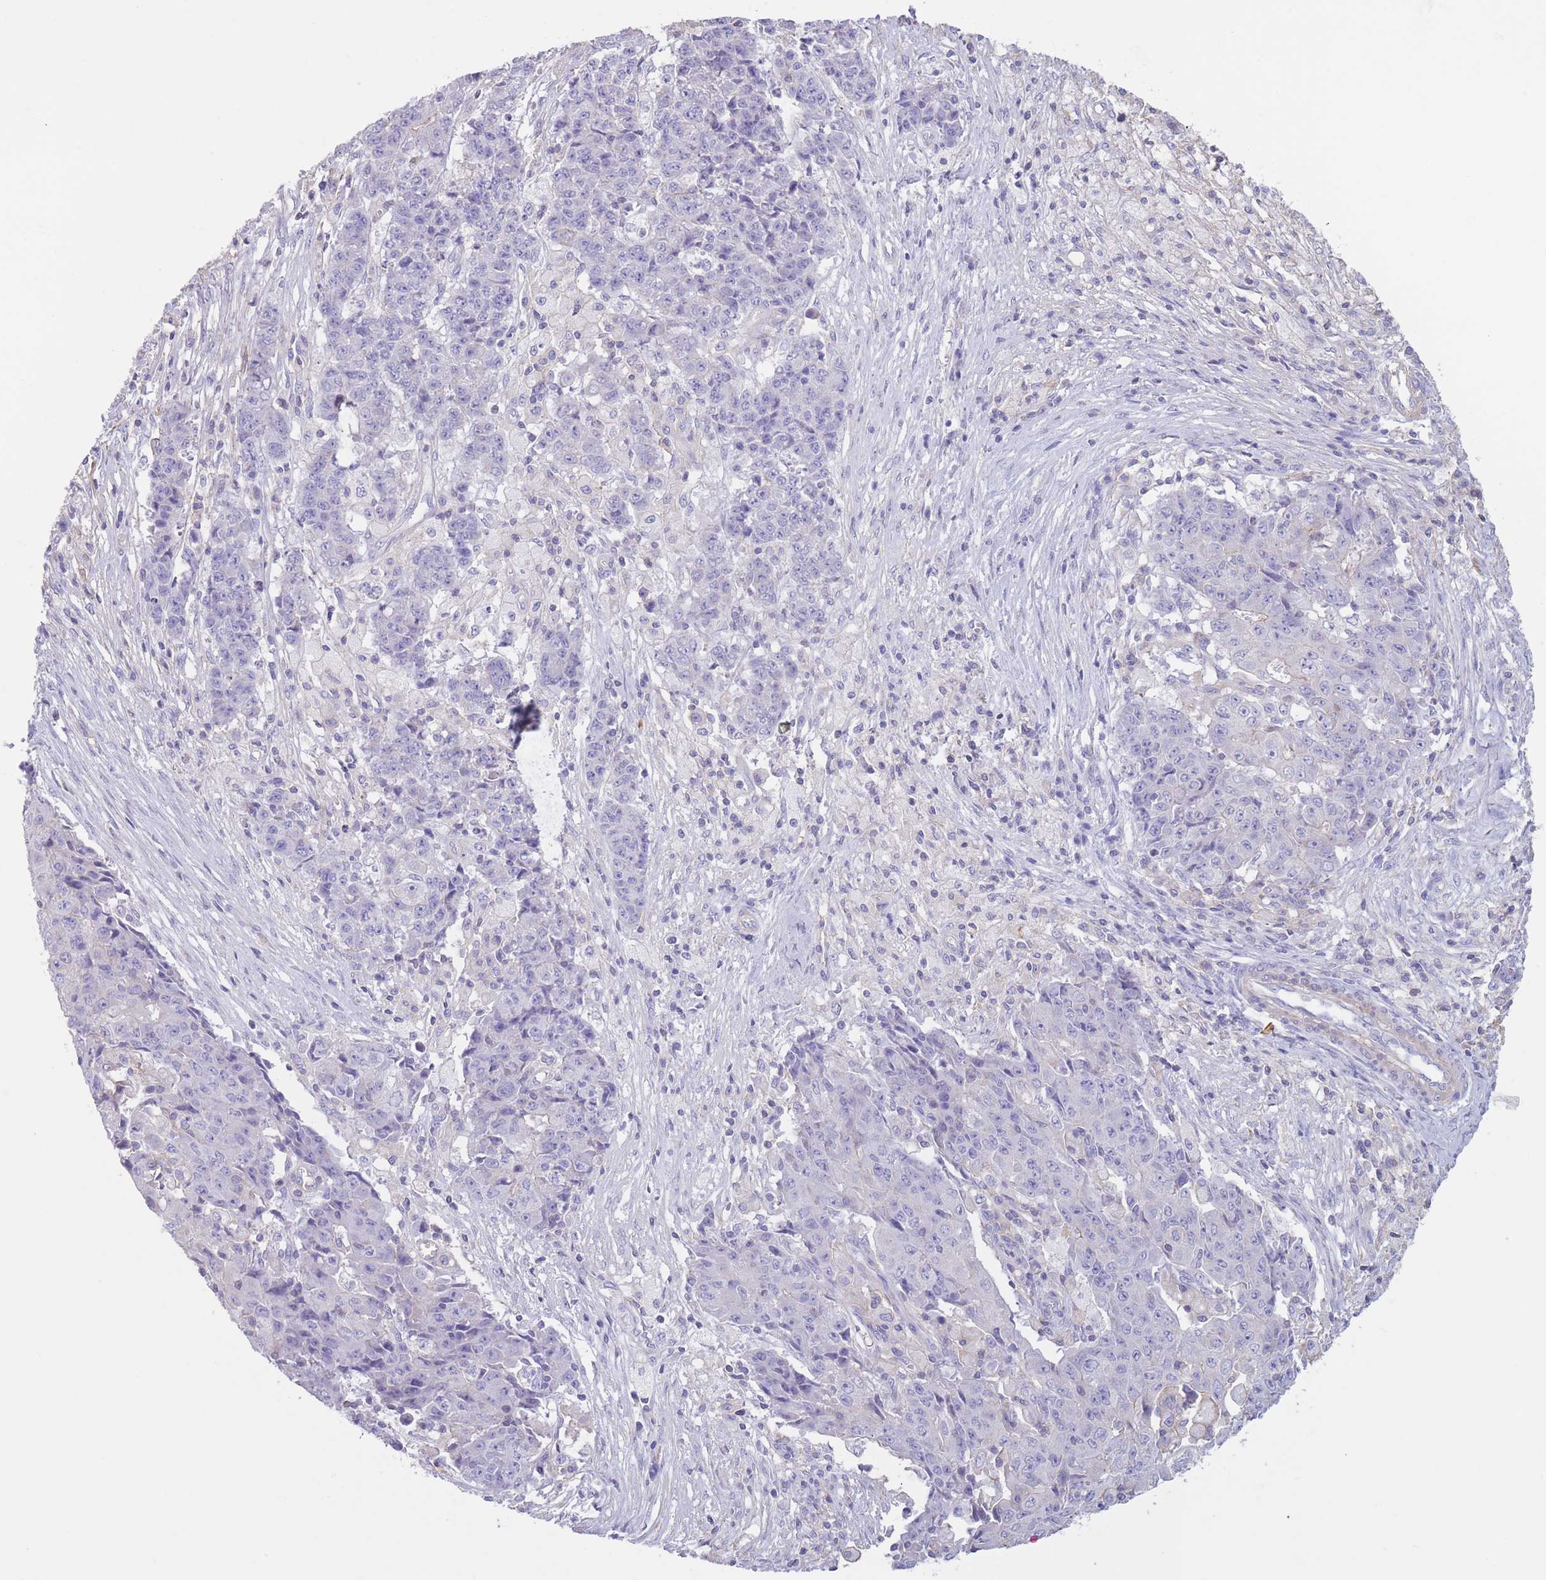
{"staining": {"intensity": "negative", "quantity": "none", "location": "none"}, "tissue": "ovarian cancer", "cell_type": "Tumor cells", "image_type": "cancer", "snomed": [{"axis": "morphology", "description": "Carcinoma, endometroid"}, {"axis": "topography", "description": "Ovary"}], "caption": "DAB immunohistochemical staining of ovarian cancer (endometroid carcinoma) reveals no significant positivity in tumor cells. (Brightfield microscopy of DAB immunohistochemistry at high magnification).", "gene": "PDHA1", "patient": {"sex": "female", "age": 42}}